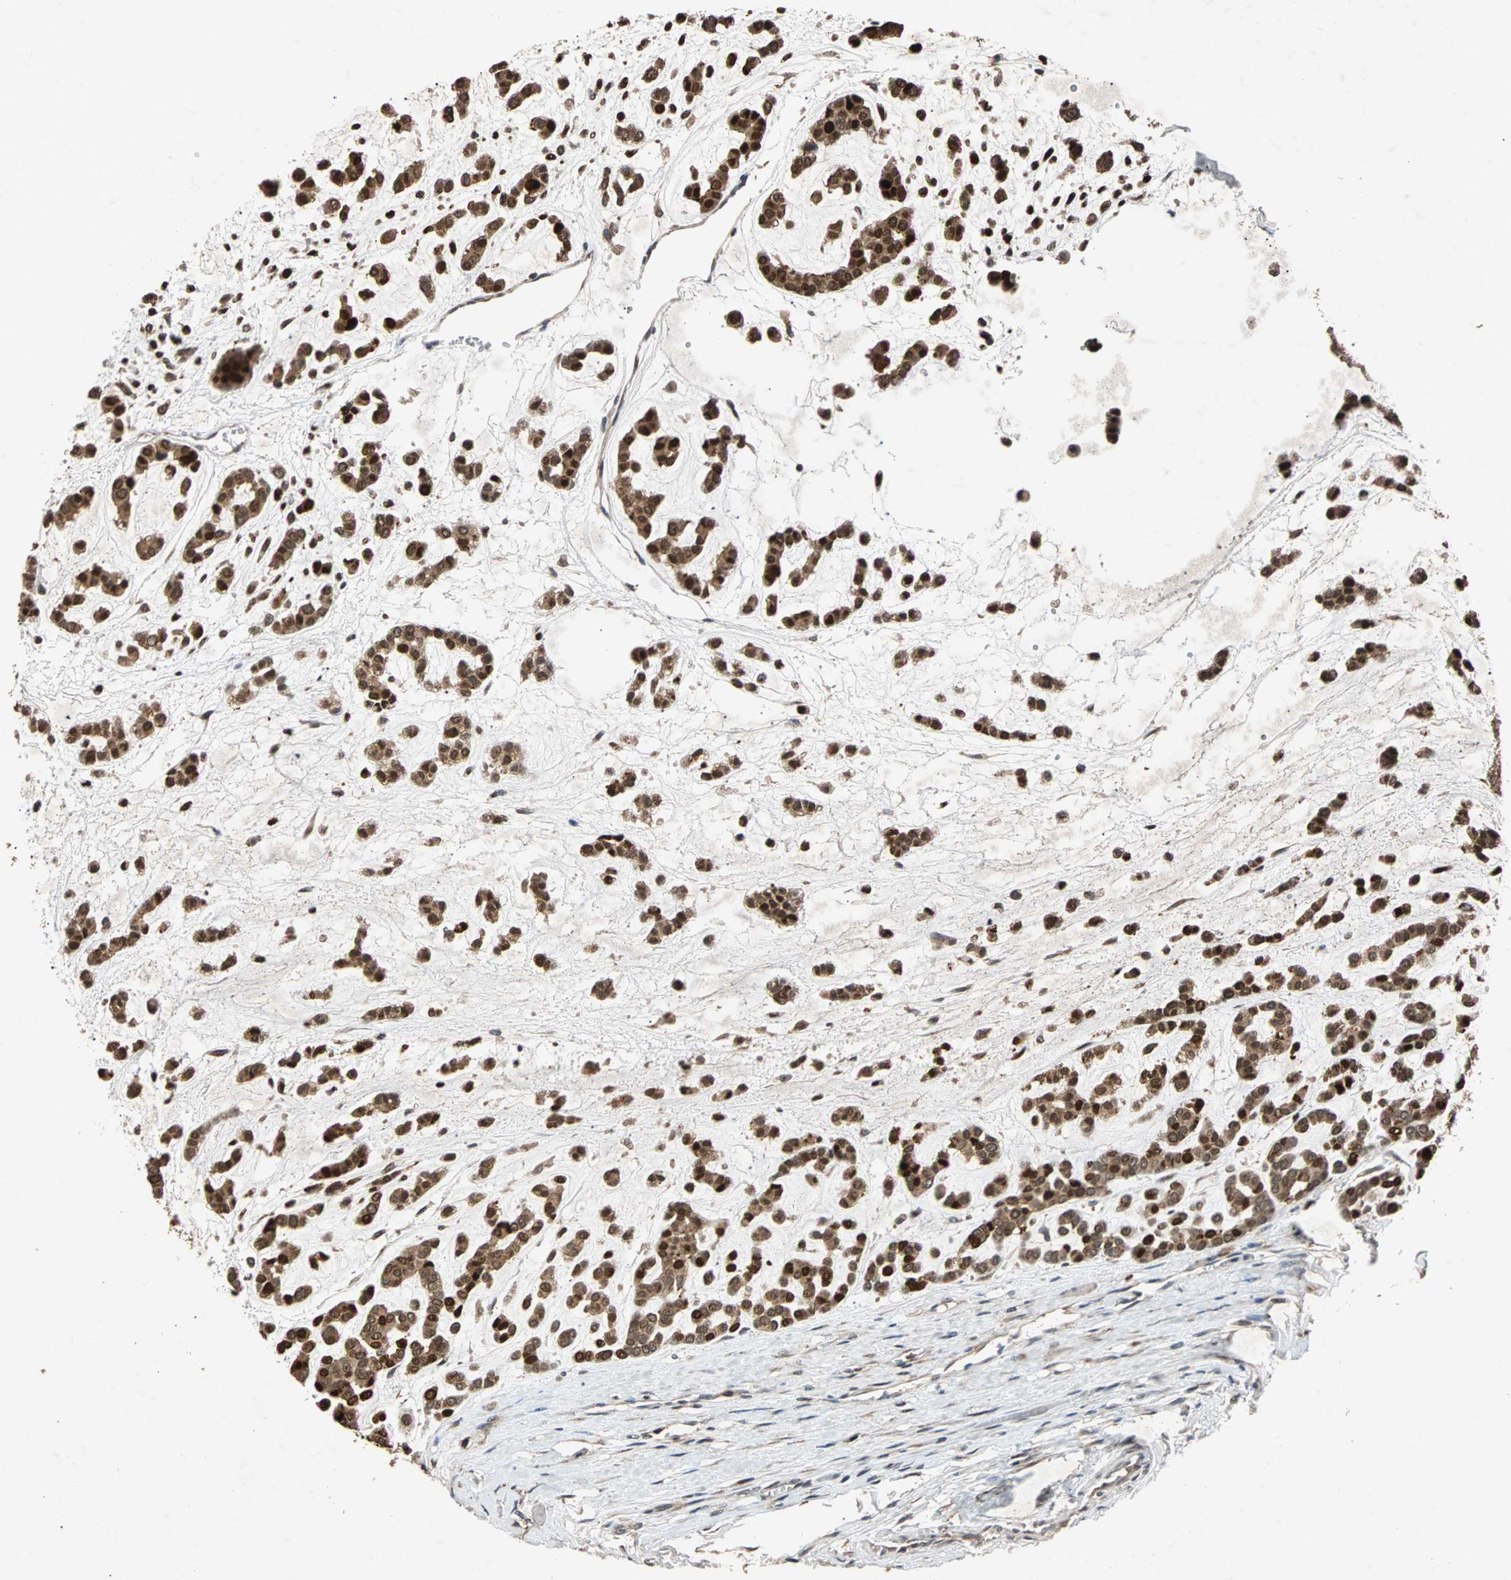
{"staining": {"intensity": "strong", "quantity": ">75%", "location": "cytoplasmic/membranous,nuclear"}, "tissue": "head and neck cancer", "cell_type": "Tumor cells", "image_type": "cancer", "snomed": [{"axis": "morphology", "description": "Adenocarcinoma, NOS"}, {"axis": "morphology", "description": "Adenoma, NOS"}, {"axis": "topography", "description": "Head-Neck"}], "caption": "High-power microscopy captured an IHC photomicrograph of head and neck cancer (adenoma), revealing strong cytoplasmic/membranous and nuclear staining in about >75% of tumor cells.", "gene": "USP31", "patient": {"sex": "female", "age": 55}}